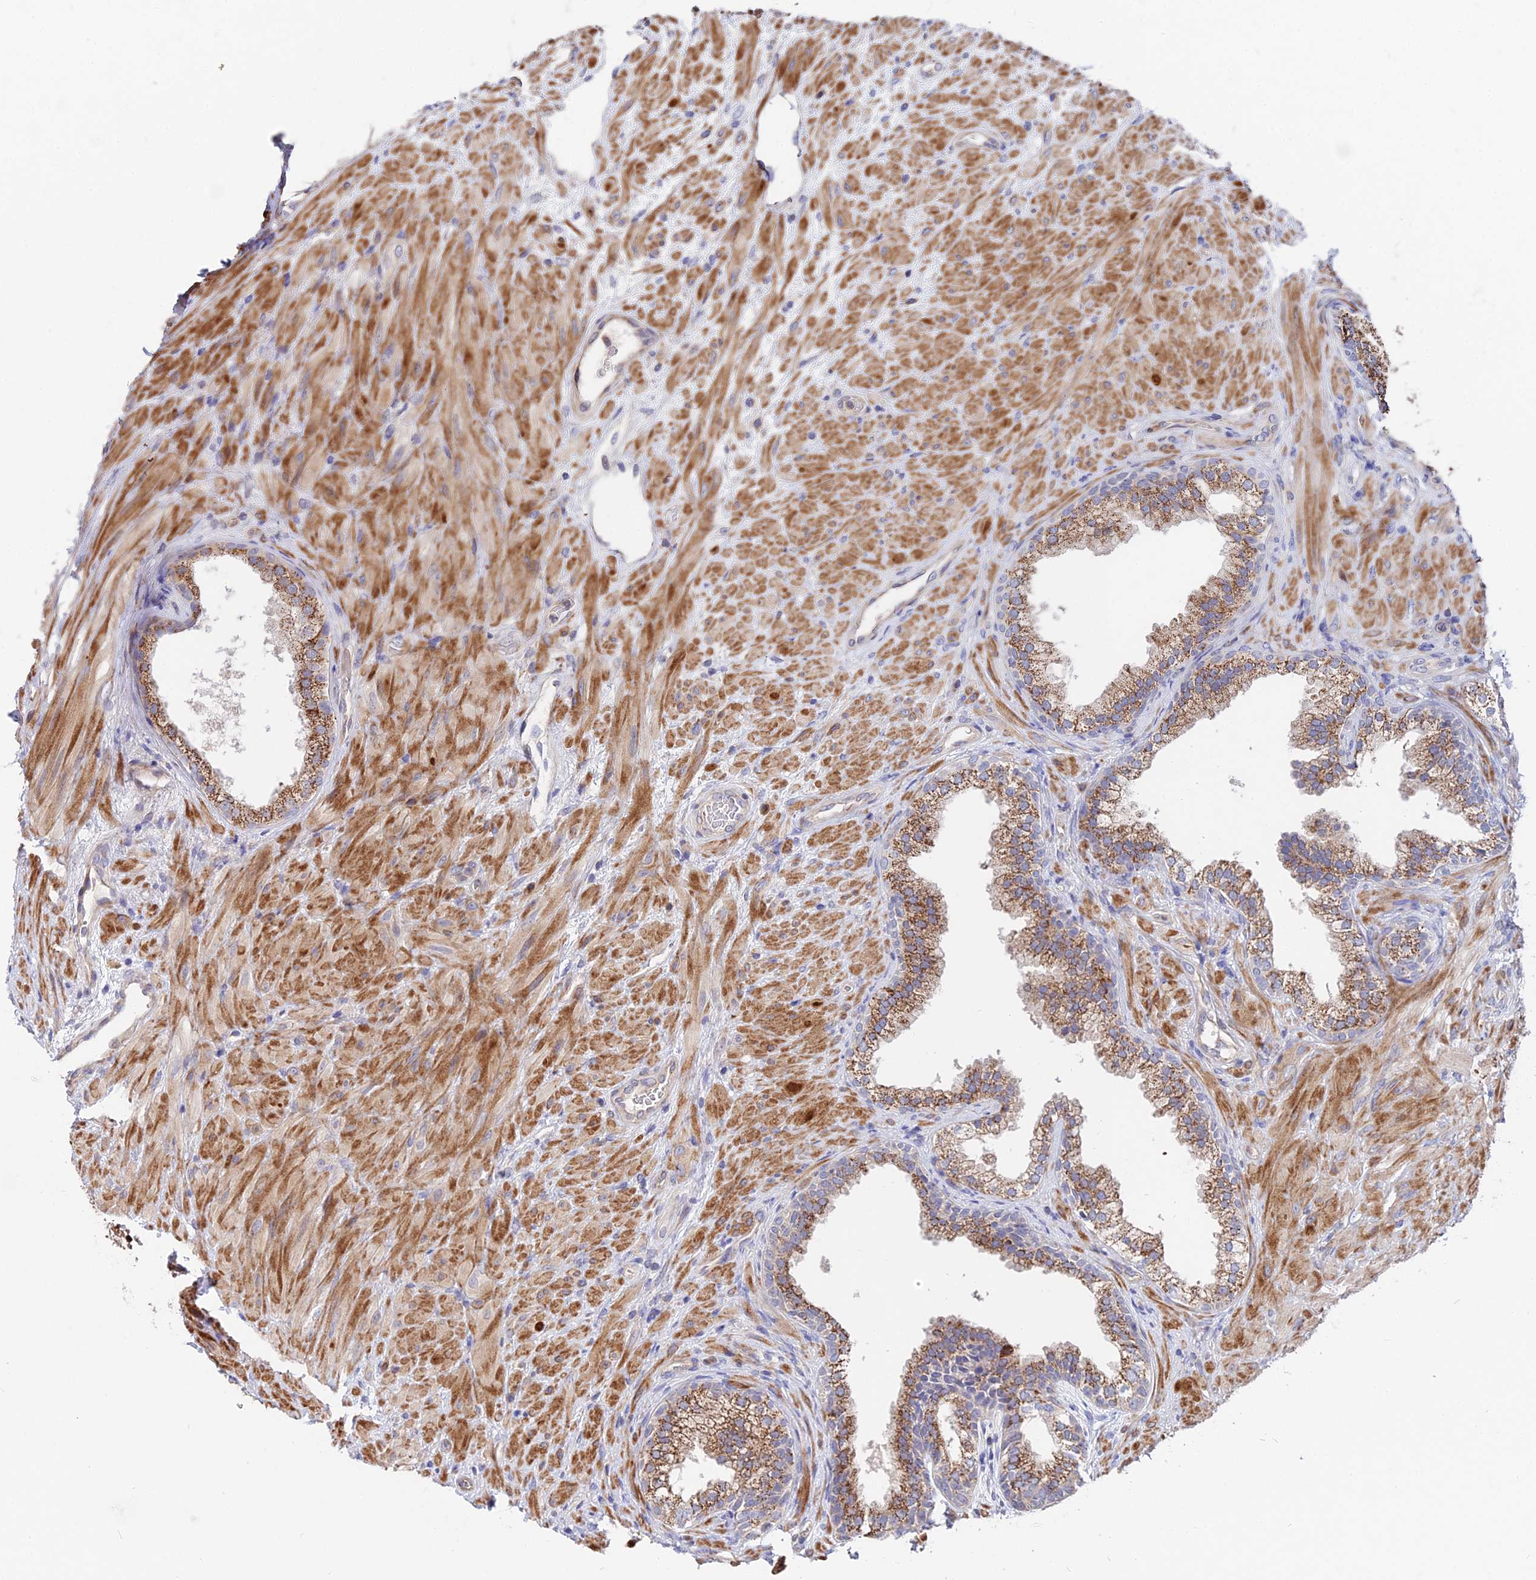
{"staining": {"intensity": "moderate", "quantity": "25%-75%", "location": "cytoplasmic/membranous"}, "tissue": "prostate", "cell_type": "Glandular cells", "image_type": "normal", "snomed": [{"axis": "morphology", "description": "Normal tissue, NOS"}, {"axis": "topography", "description": "Prostate"}], "caption": "IHC photomicrograph of benign human prostate stained for a protein (brown), which demonstrates medium levels of moderate cytoplasmic/membranous expression in approximately 25%-75% of glandular cells.", "gene": "ACTR5", "patient": {"sex": "male", "age": 76}}